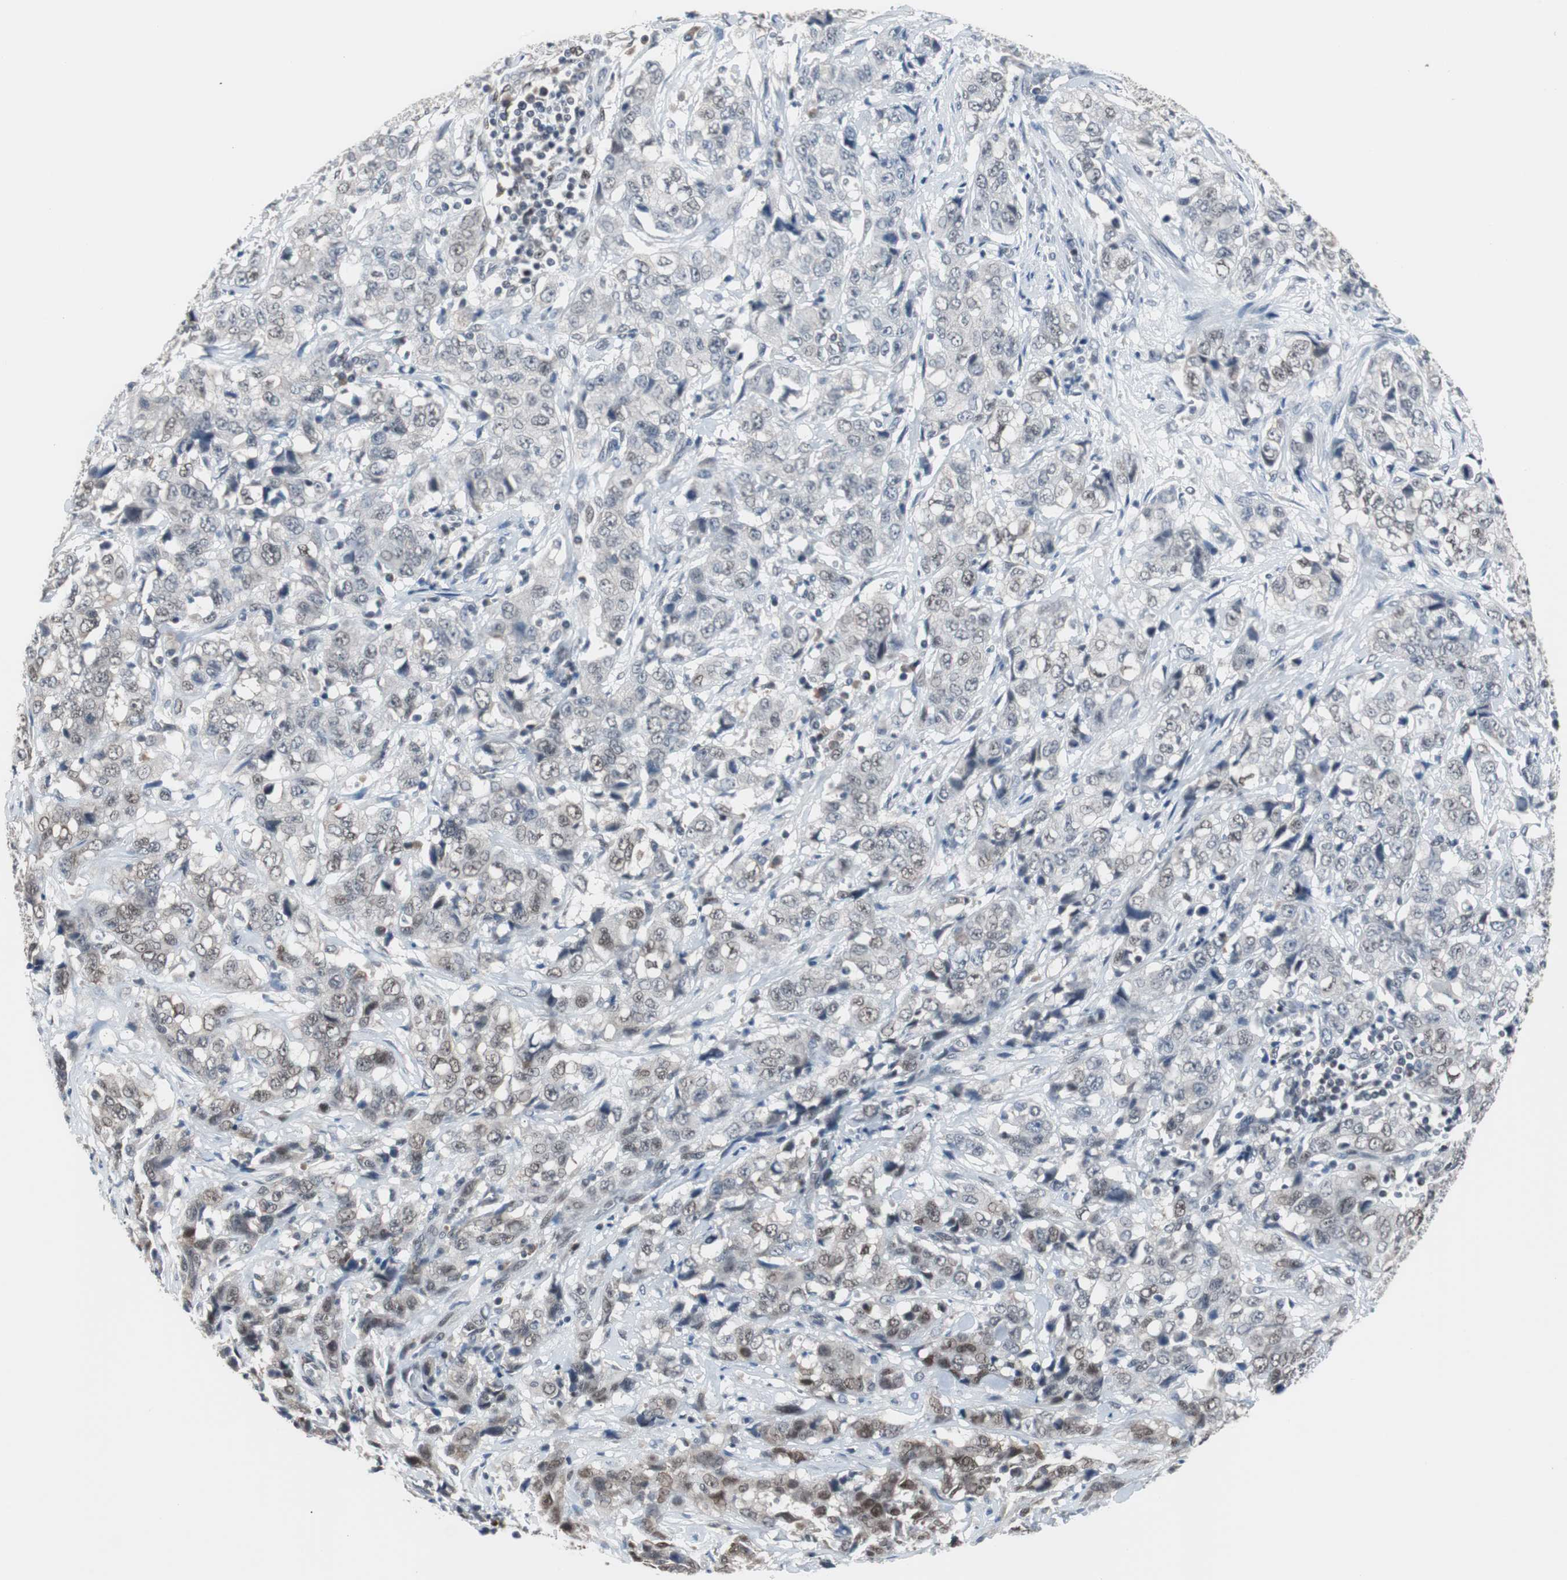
{"staining": {"intensity": "weak", "quantity": "<25%", "location": "nuclear"}, "tissue": "stomach cancer", "cell_type": "Tumor cells", "image_type": "cancer", "snomed": [{"axis": "morphology", "description": "Adenocarcinoma, NOS"}, {"axis": "topography", "description": "Stomach"}], "caption": "Human stomach cancer stained for a protein using immunohistochemistry (IHC) exhibits no staining in tumor cells.", "gene": "ZHX2", "patient": {"sex": "male", "age": 48}}